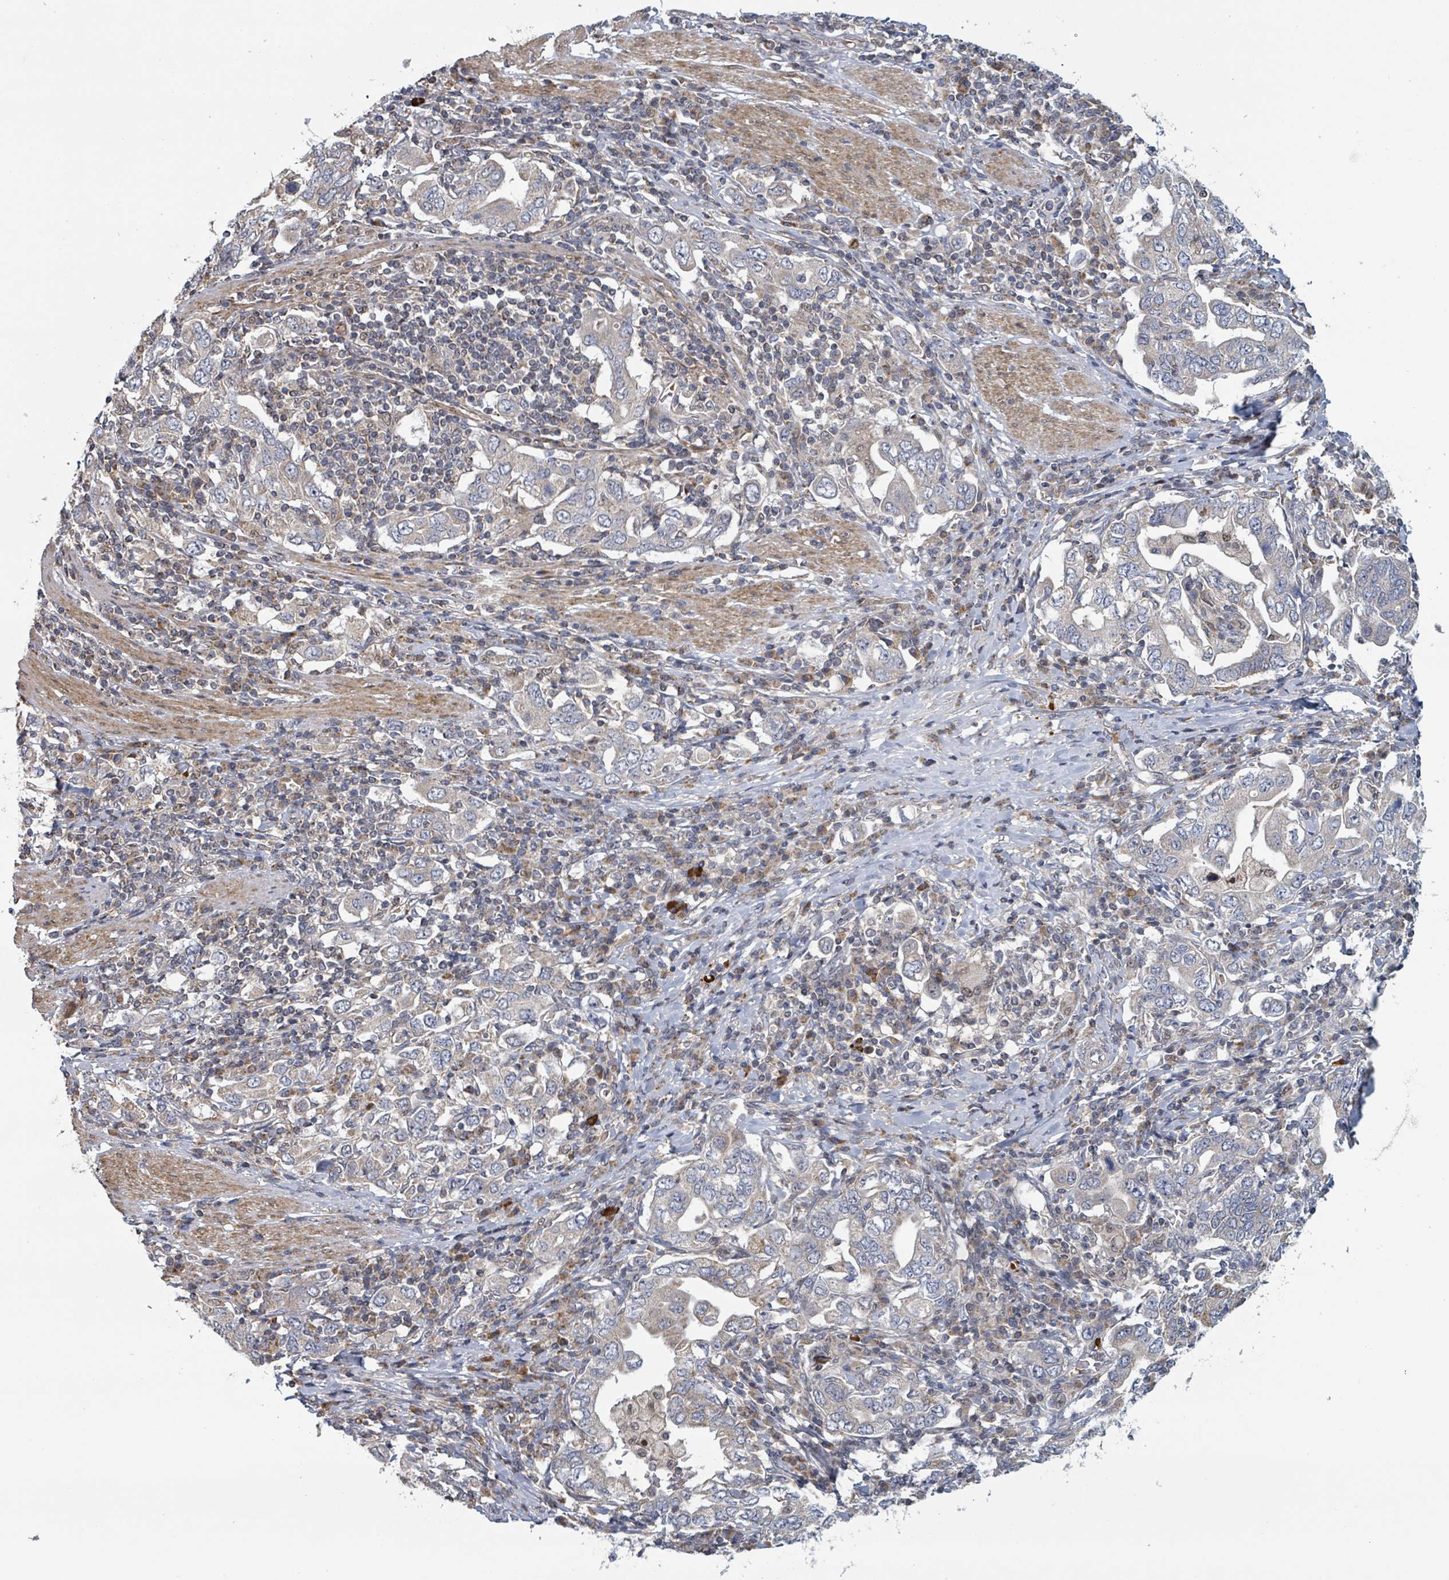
{"staining": {"intensity": "weak", "quantity": "<25%", "location": "cytoplasmic/membranous"}, "tissue": "stomach cancer", "cell_type": "Tumor cells", "image_type": "cancer", "snomed": [{"axis": "morphology", "description": "Adenocarcinoma, NOS"}, {"axis": "topography", "description": "Stomach, upper"}, {"axis": "topography", "description": "Stomach"}], "caption": "Immunohistochemical staining of human stomach cancer displays no significant expression in tumor cells. (DAB immunohistochemistry visualized using brightfield microscopy, high magnification).", "gene": "HIVEP1", "patient": {"sex": "male", "age": 62}}